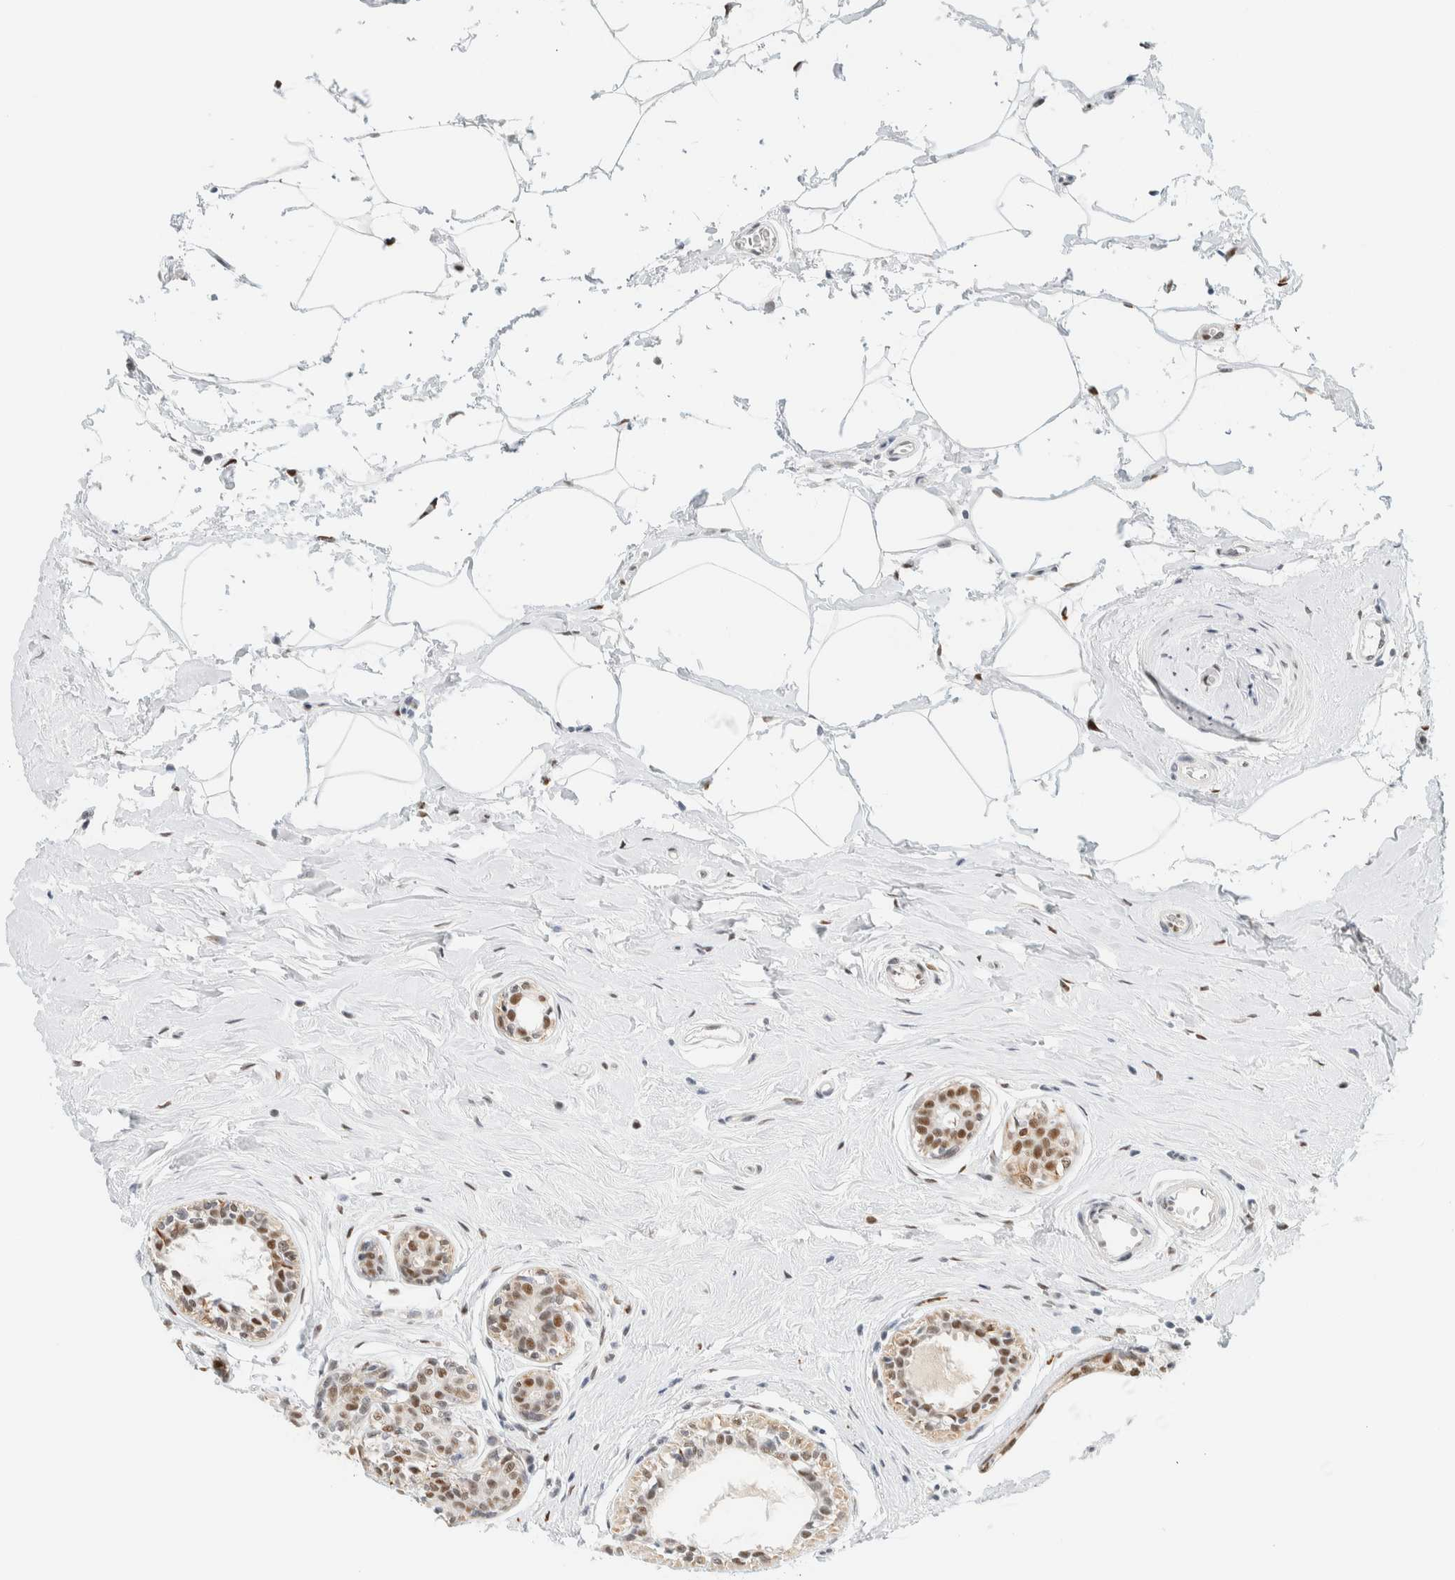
{"staining": {"intensity": "moderate", "quantity": ">75%", "location": "nuclear"}, "tissue": "breast cancer", "cell_type": "Tumor cells", "image_type": "cancer", "snomed": [{"axis": "morphology", "description": "Duct carcinoma"}, {"axis": "topography", "description": "Breast"}], "caption": "Breast cancer stained with DAB (3,3'-diaminobenzidine) immunohistochemistry reveals medium levels of moderate nuclear staining in approximately >75% of tumor cells. The staining was performed using DAB, with brown indicating positive protein expression. Nuclei are stained blue with hematoxylin.", "gene": "ZNF683", "patient": {"sex": "female", "age": 55}}